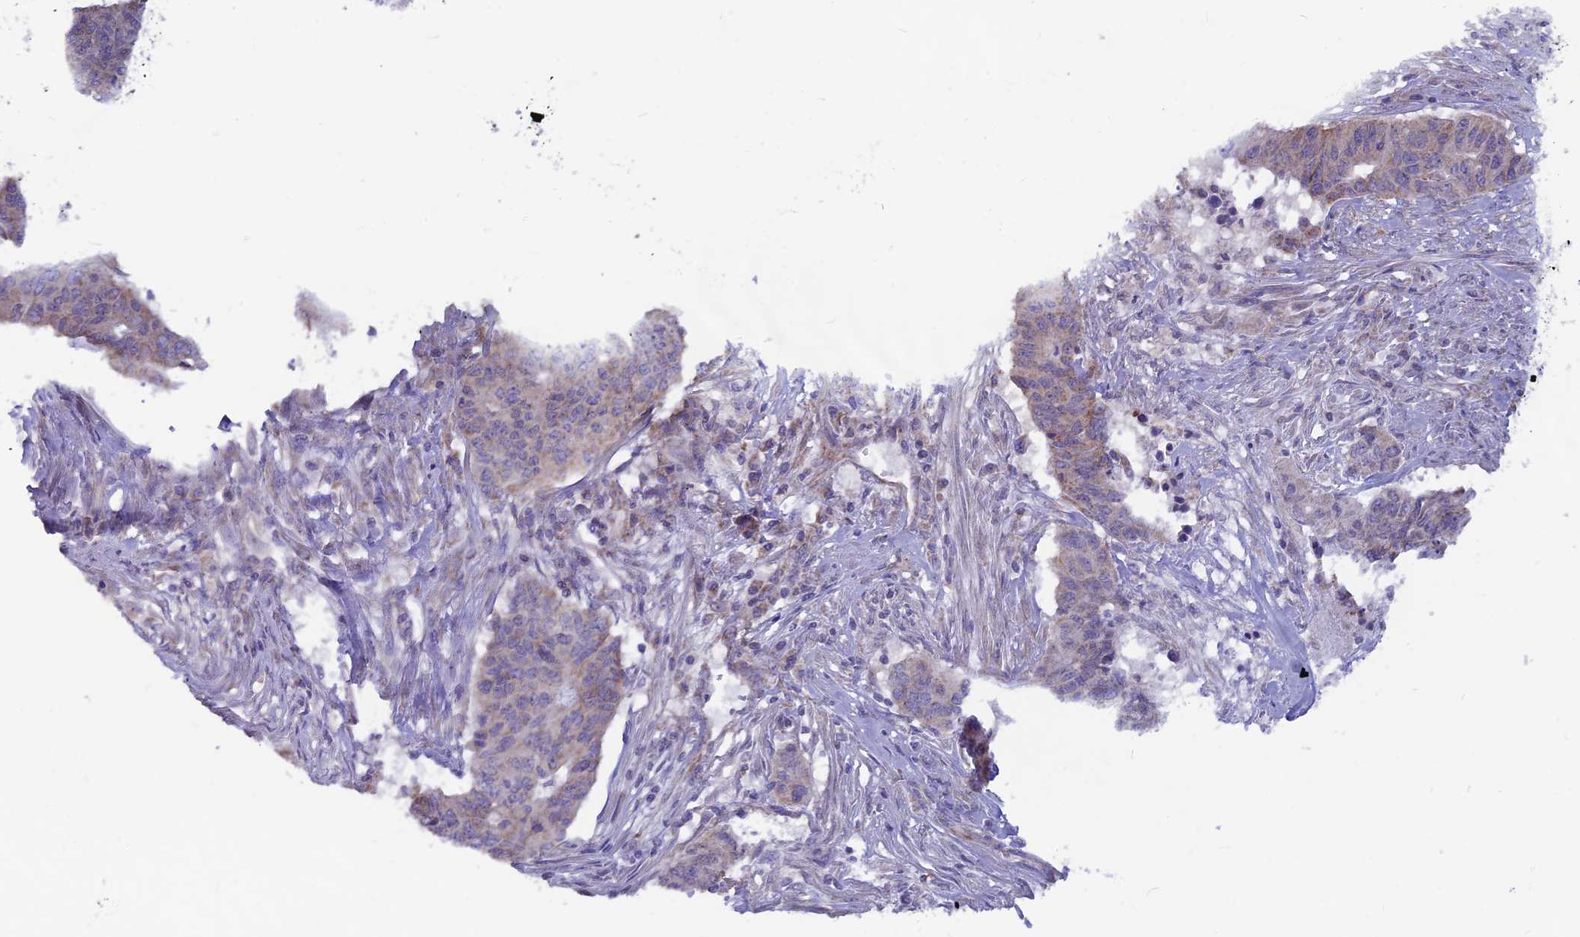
{"staining": {"intensity": "weak", "quantity": "<25%", "location": "cytoplasmic/membranous"}, "tissue": "endometrial cancer", "cell_type": "Tumor cells", "image_type": "cancer", "snomed": [{"axis": "morphology", "description": "Adenocarcinoma, NOS"}, {"axis": "topography", "description": "Endometrium"}], "caption": "A photomicrograph of adenocarcinoma (endometrial) stained for a protein reveals no brown staining in tumor cells. (DAB immunohistochemistry (IHC) visualized using brightfield microscopy, high magnification).", "gene": "PLAC9", "patient": {"sex": "female", "age": 59}}